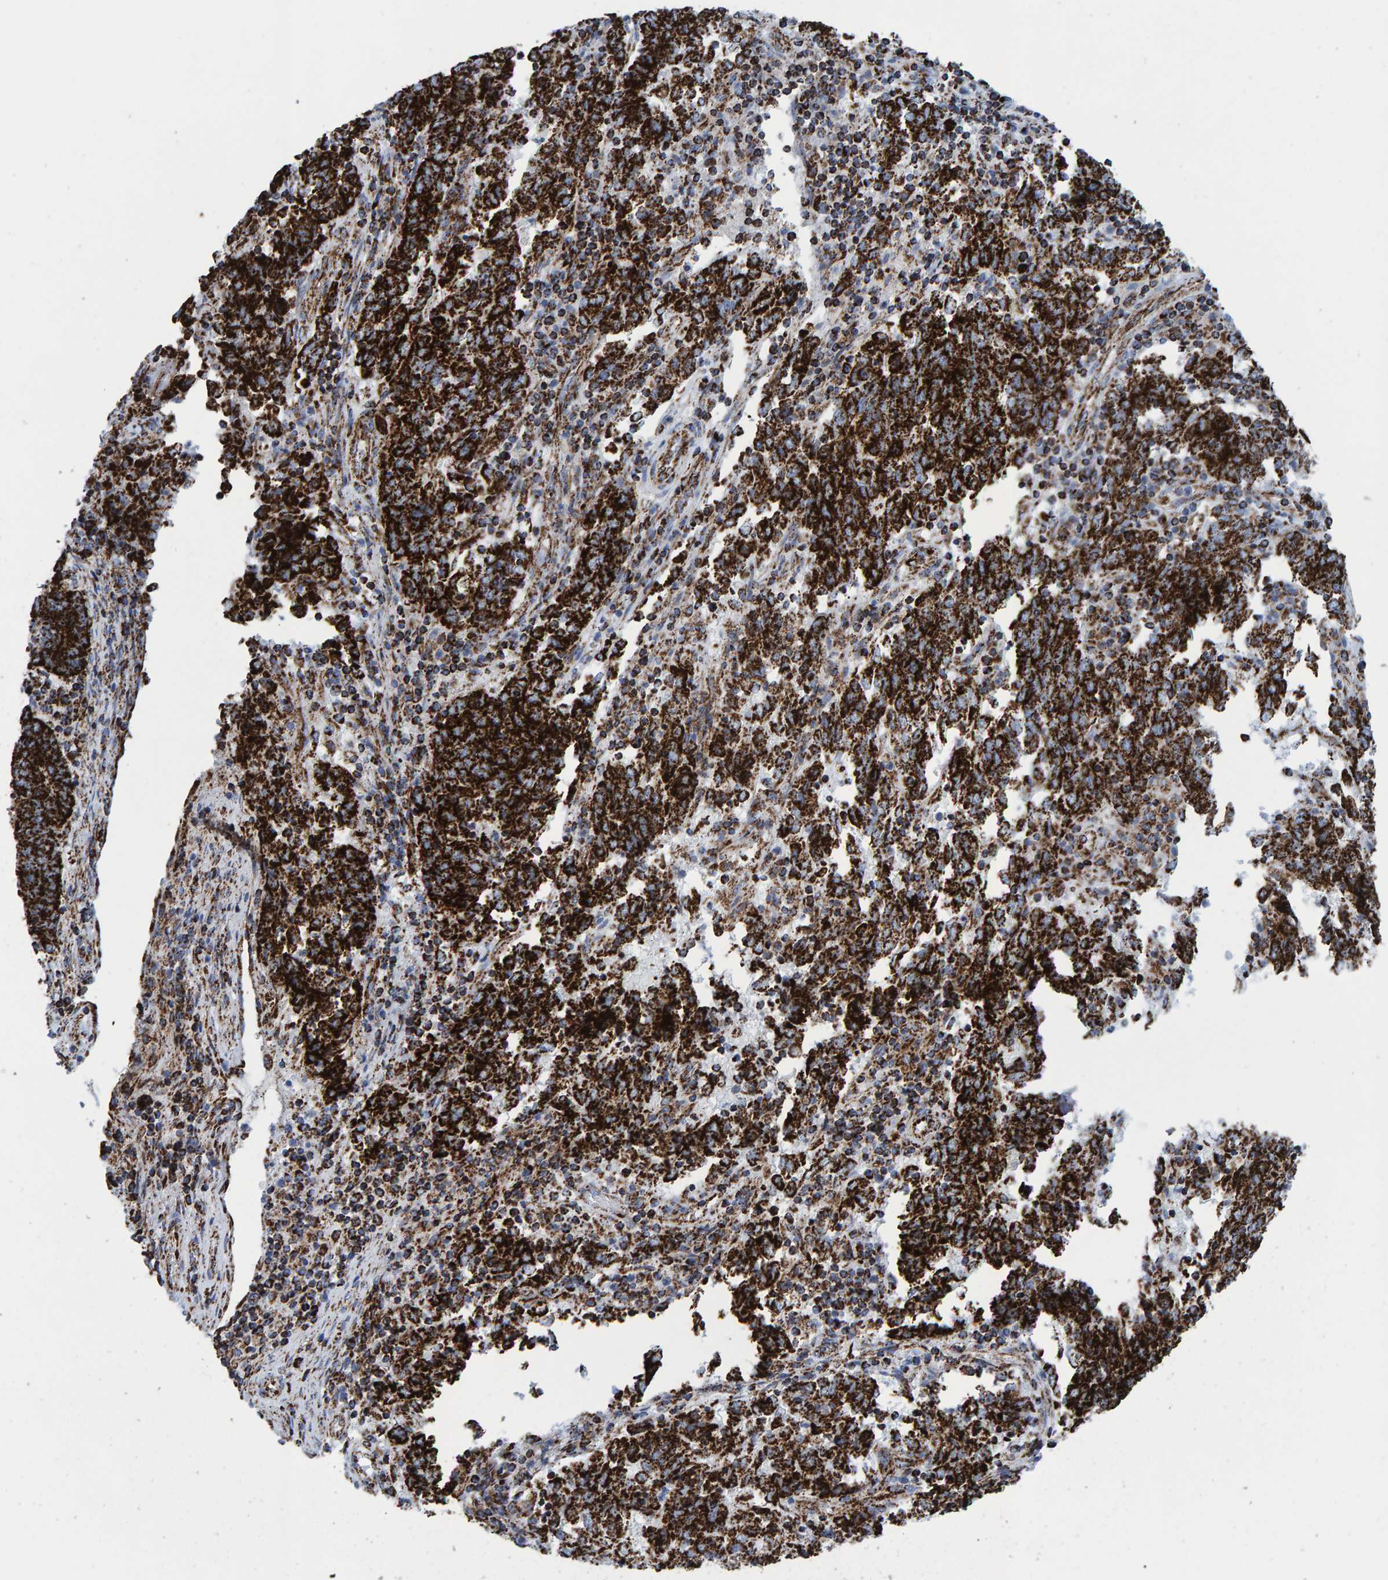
{"staining": {"intensity": "strong", "quantity": ">75%", "location": "cytoplasmic/membranous"}, "tissue": "endometrial cancer", "cell_type": "Tumor cells", "image_type": "cancer", "snomed": [{"axis": "morphology", "description": "Adenocarcinoma, NOS"}, {"axis": "topography", "description": "Endometrium"}], "caption": "Immunohistochemical staining of adenocarcinoma (endometrial) displays strong cytoplasmic/membranous protein staining in approximately >75% of tumor cells. (DAB (3,3'-diaminobenzidine) IHC, brown staining for protein, blue staining for nuclei).", "gene": "ENSG00000262660", "patient": {"sex": "female", "age": 80}}